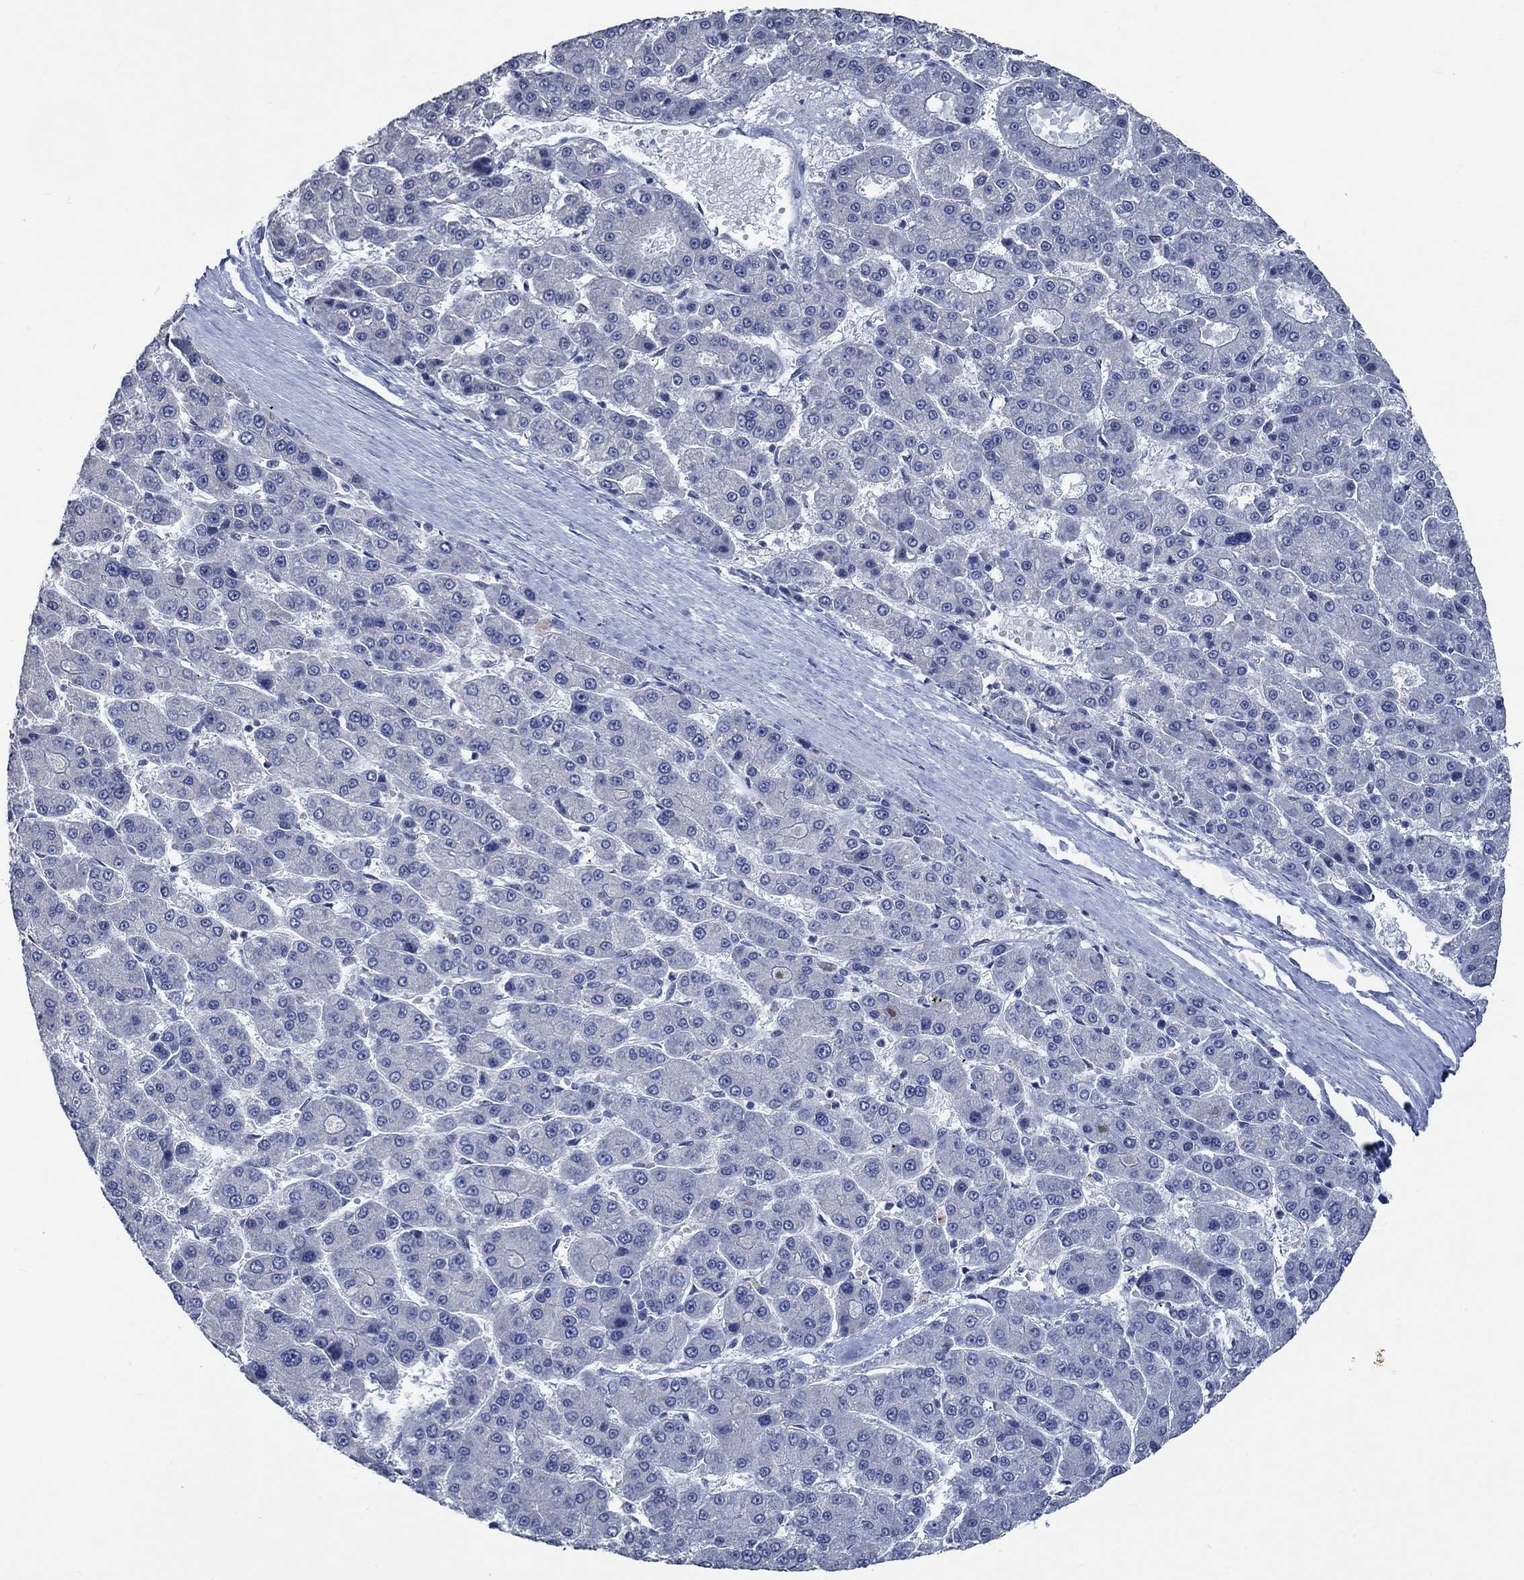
{"staining": {"intensity": "negative", "quantity": "none", "location": "none"}, "tissue": "liver cancer", "cell_type": "Tumor cells", "image_type": "cancer", "snomed": [{"axis": "morphology", "description": "Carcinoma, Hepatocellular, NOS"}, {"axis": "topography", "description": "Liver"}], "caption": "Immunohistochemical staining of human liver cancer (hepatocellular carcinoma) reveals no significant positivity in tumor cells.", "gene": "OBSCN", "patient": {"sex": "male", "age": 70}}